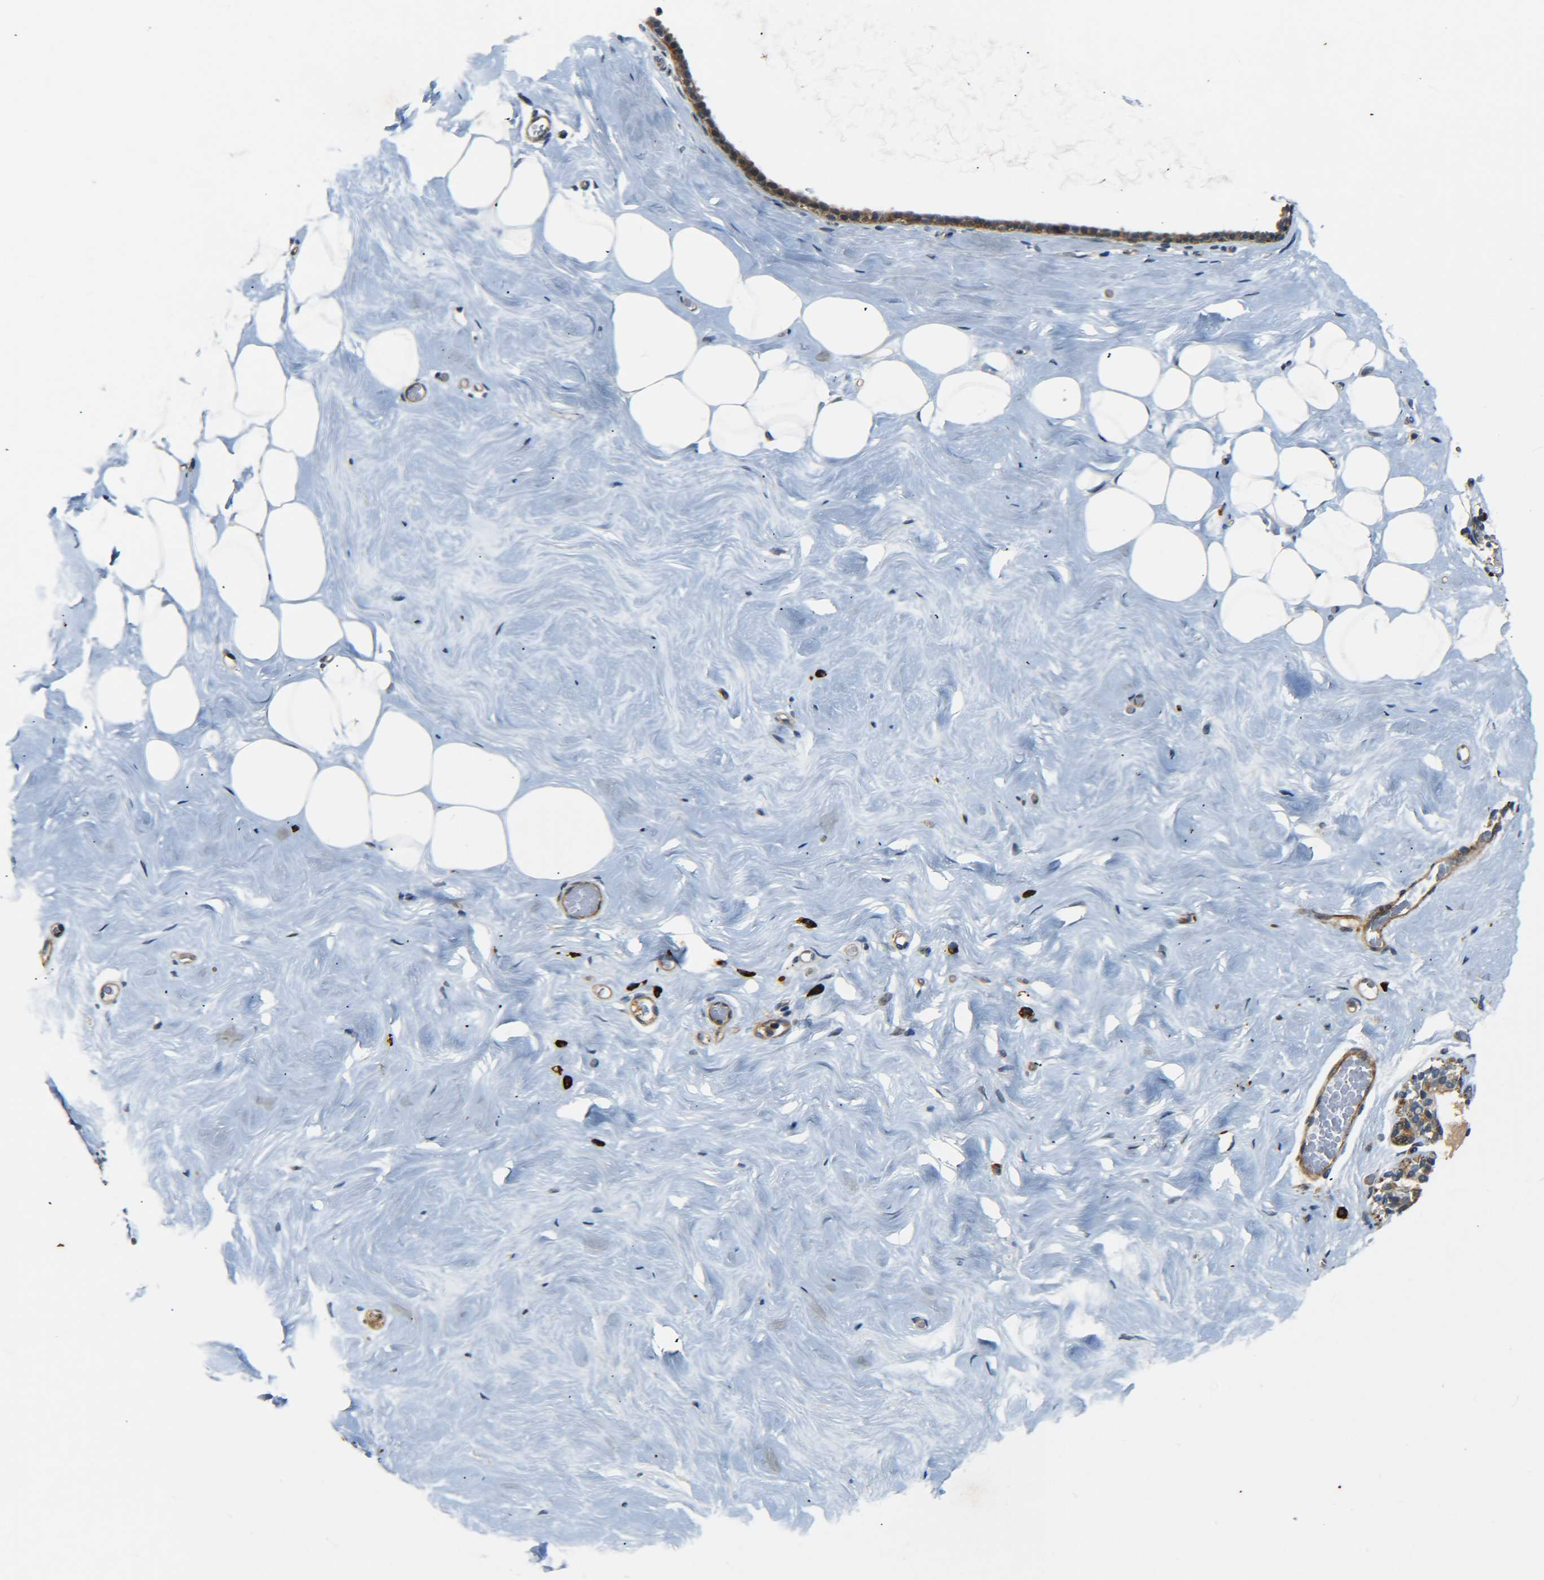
{"staining": {"intensity": "negative", "quantity": "none", "location": "none"}, "tissue": "breast", "cell_type": "Adipocytes", "image_type": "normal", "snomed": [{"axis": "morphology", "description": "Normal tissue, NOS"}, {"axis": "topography", "description": "Breast"}], "caption": "IHC image of benign breast: human breast stained with DAB exhibits no significant protein expression in adipocytes.", "gene": "MEIS1", "patient": {"sex": "female", "age": 75}}